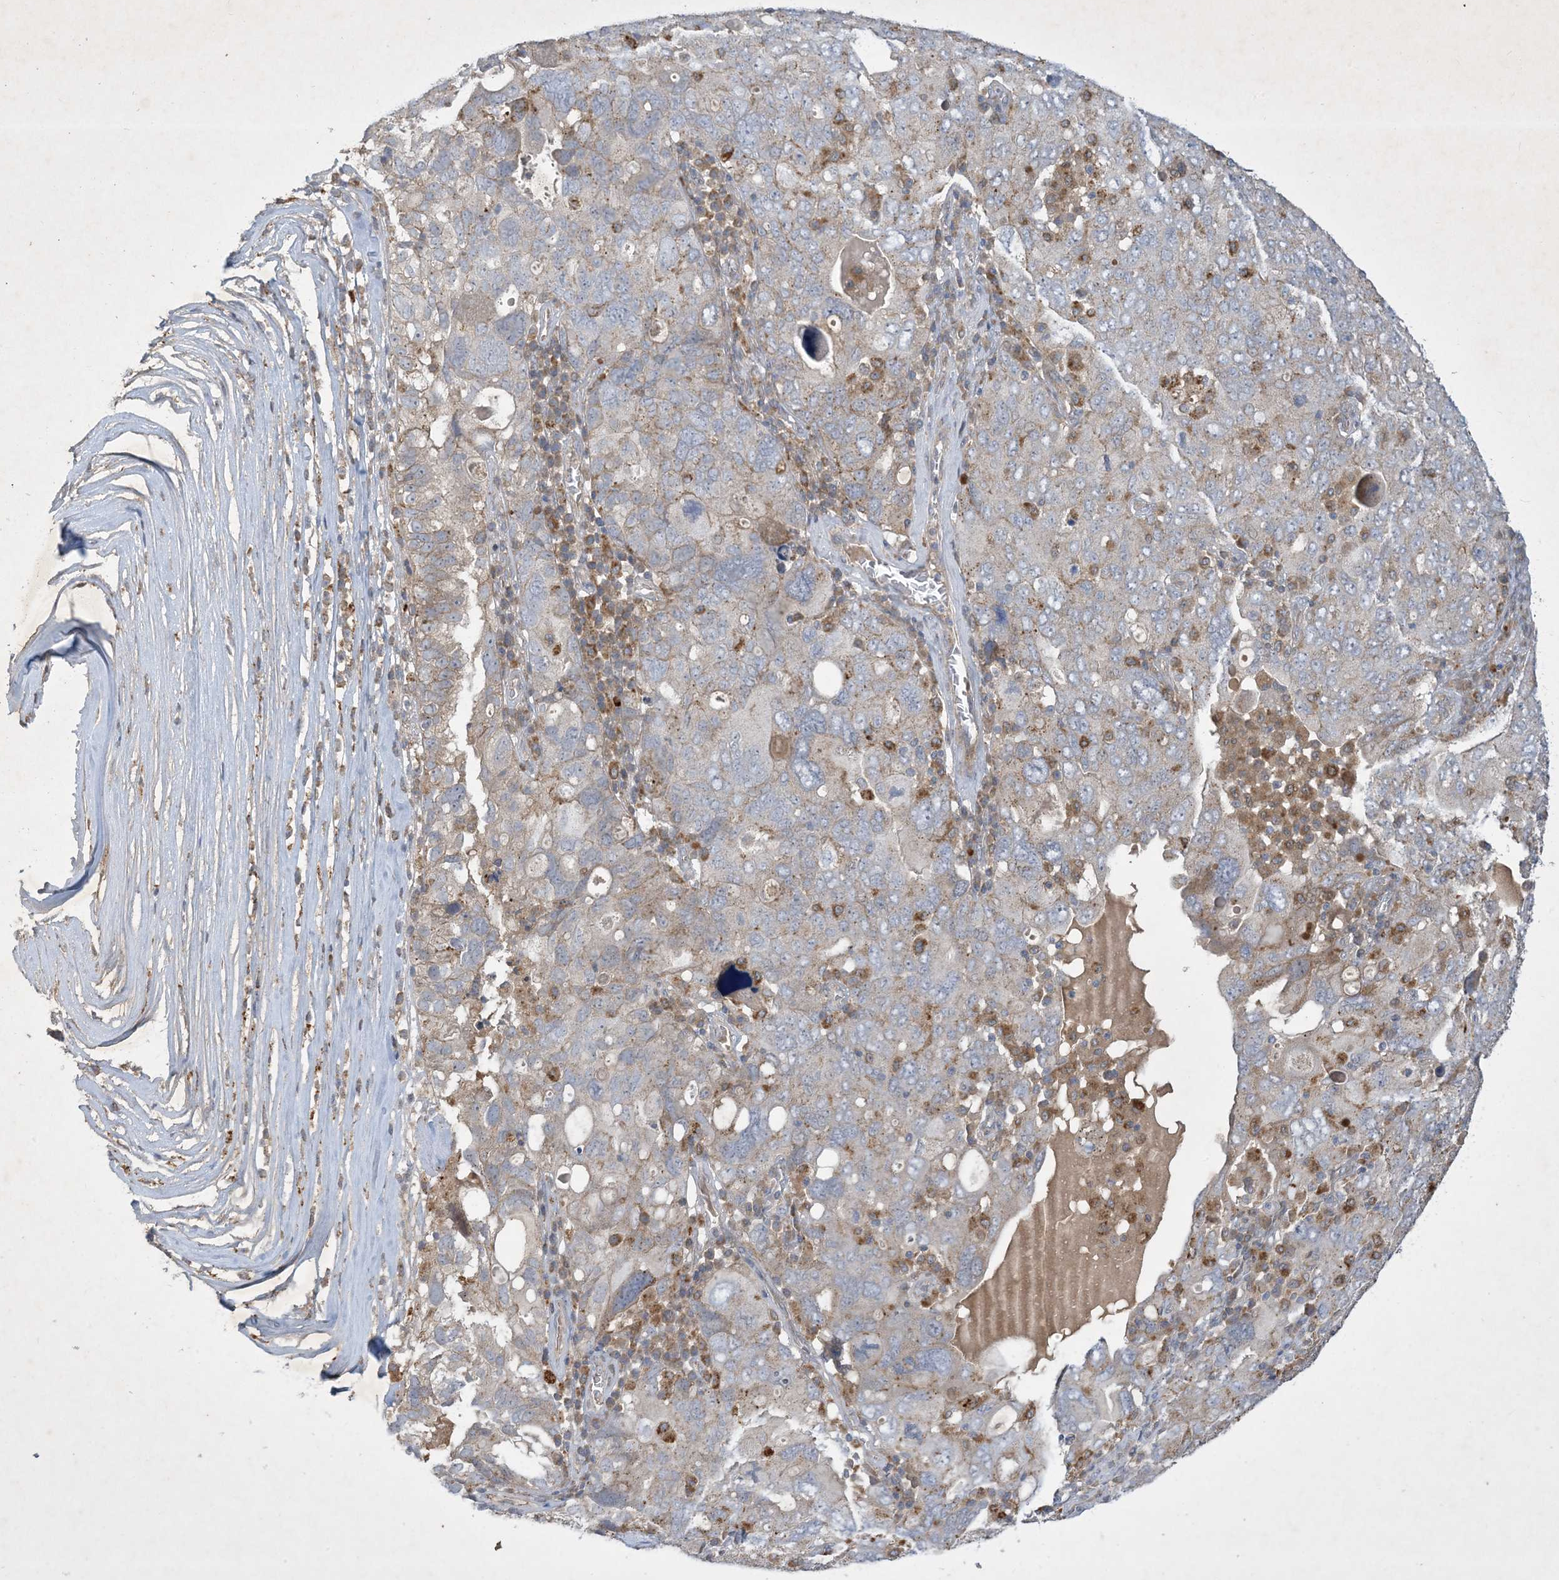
{"staining": {"intensity": "weak", "quantity": "<25%", "location": "cytoplasmic/membranous"}, "tissue": "ovarian cancer", "cell_type": "Tumor cells", "image_type": "cancer", "snomed": [{"axis": "morphology", "description": "Carcinoma, endometroid"}, {"axis": "topography", "description": "Ovary"}], "caption": "DAB immunohistochemical staining of human ovarian cancer (endometroid carcinoma) shows no significant expression in tumor cells. Nuclei are stained in blue.", "gene": "MRPS18A", "patient": {"sex": "female", "age": 62}}